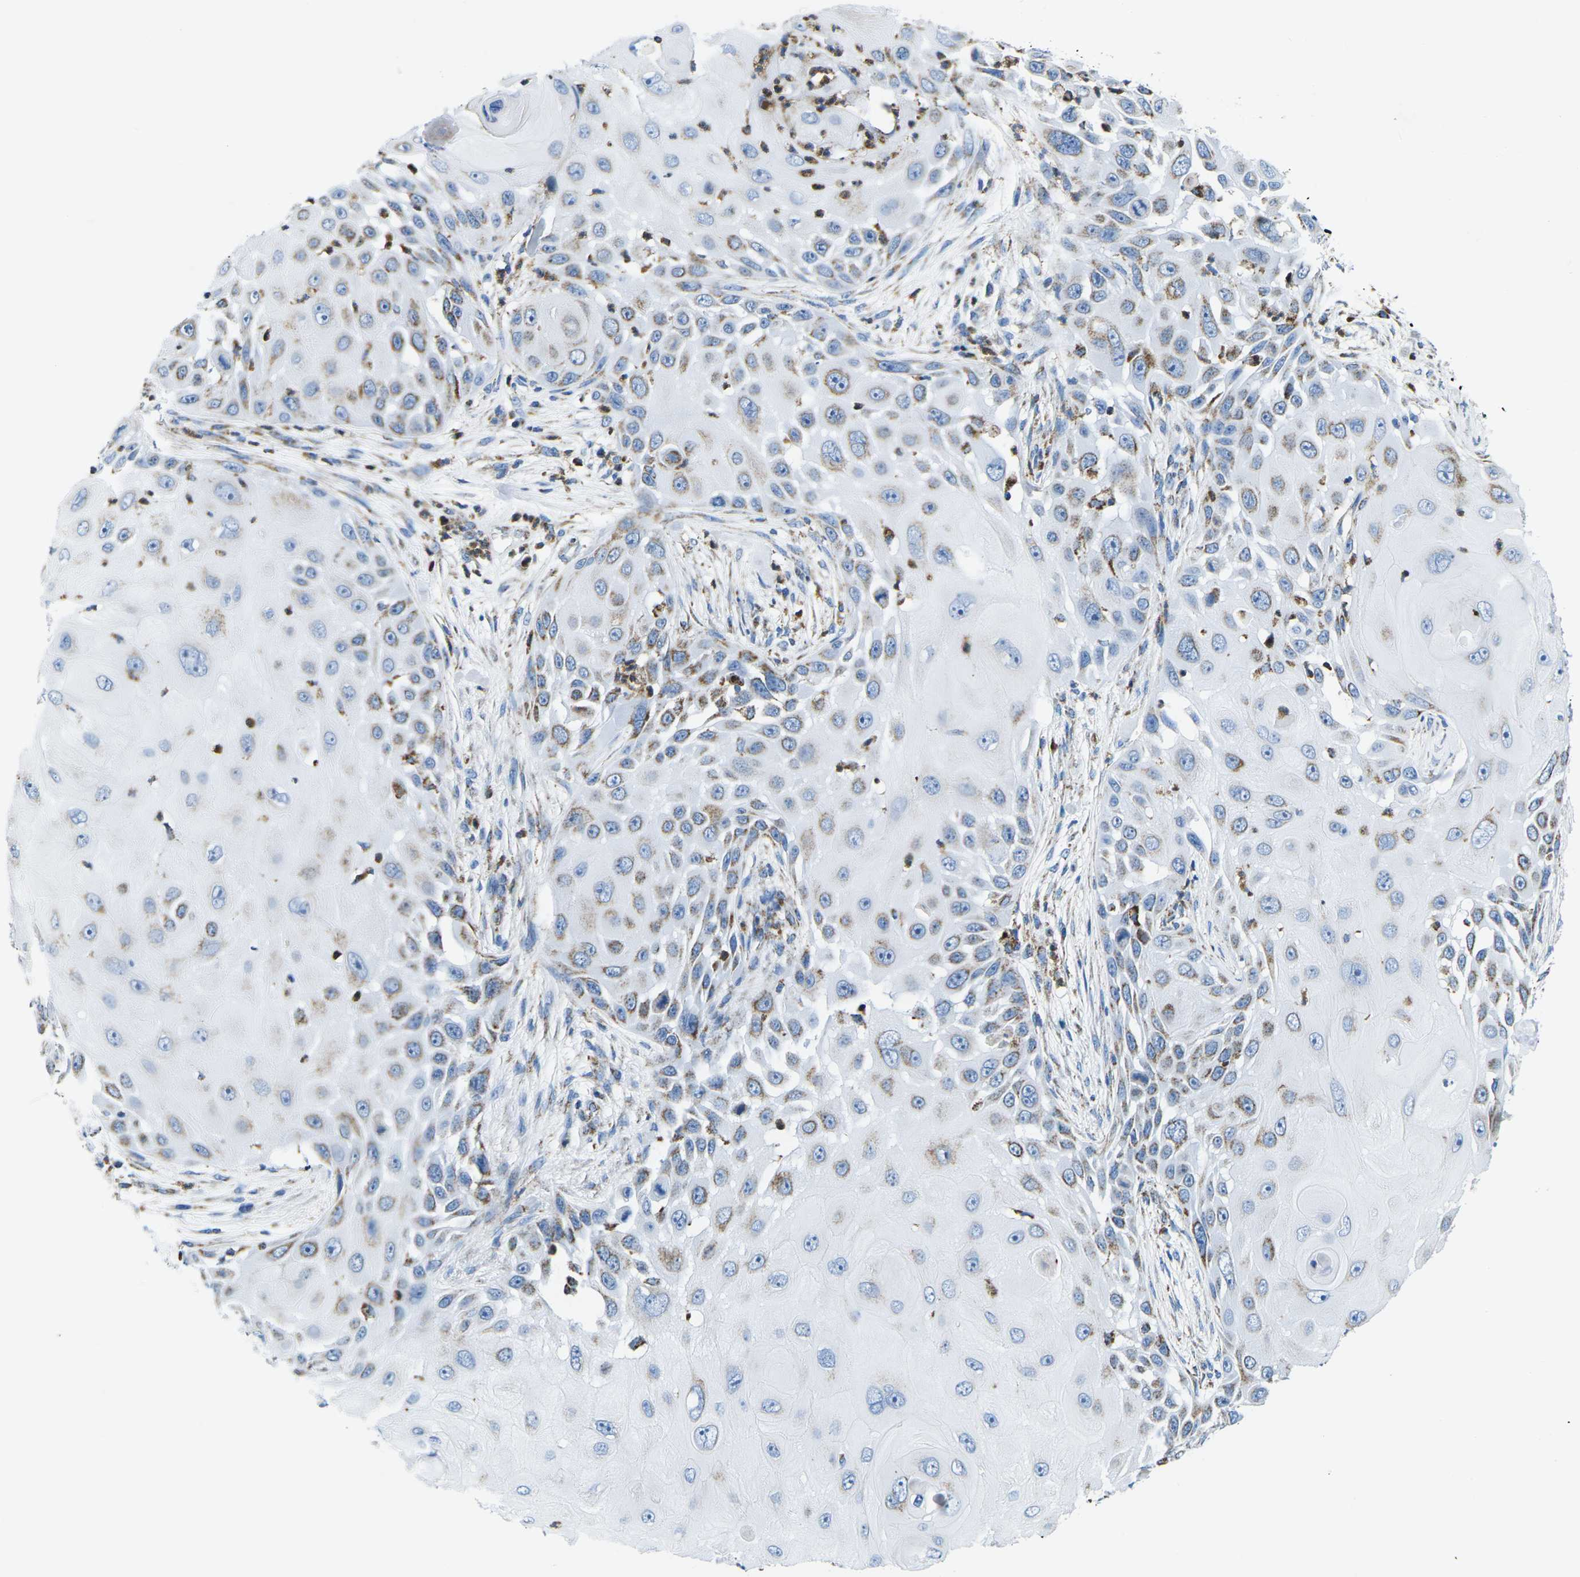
{"staining": {"intensity": "moderate", "quantity": "<25%", "location": "cytoplasmic/membranous"}, "tissue": "skin cancer", "cell_type": "Tumor cells", "image_type": "cancer", "snomed": [{"axis": "morphology", "description": "Squamous cell carcinoma, NOS"}, {"axis": "topography", "description": "Skin"}], "caption": "DAB immunohistochemical staining of human skin cancer (squamous cell carcinoma) reveals moderate cytoplasmic/membranous protein positivity in about <25% of tumor cells.", "gene": "COX6C", "patient": {"sex": "female", "age": 44}}